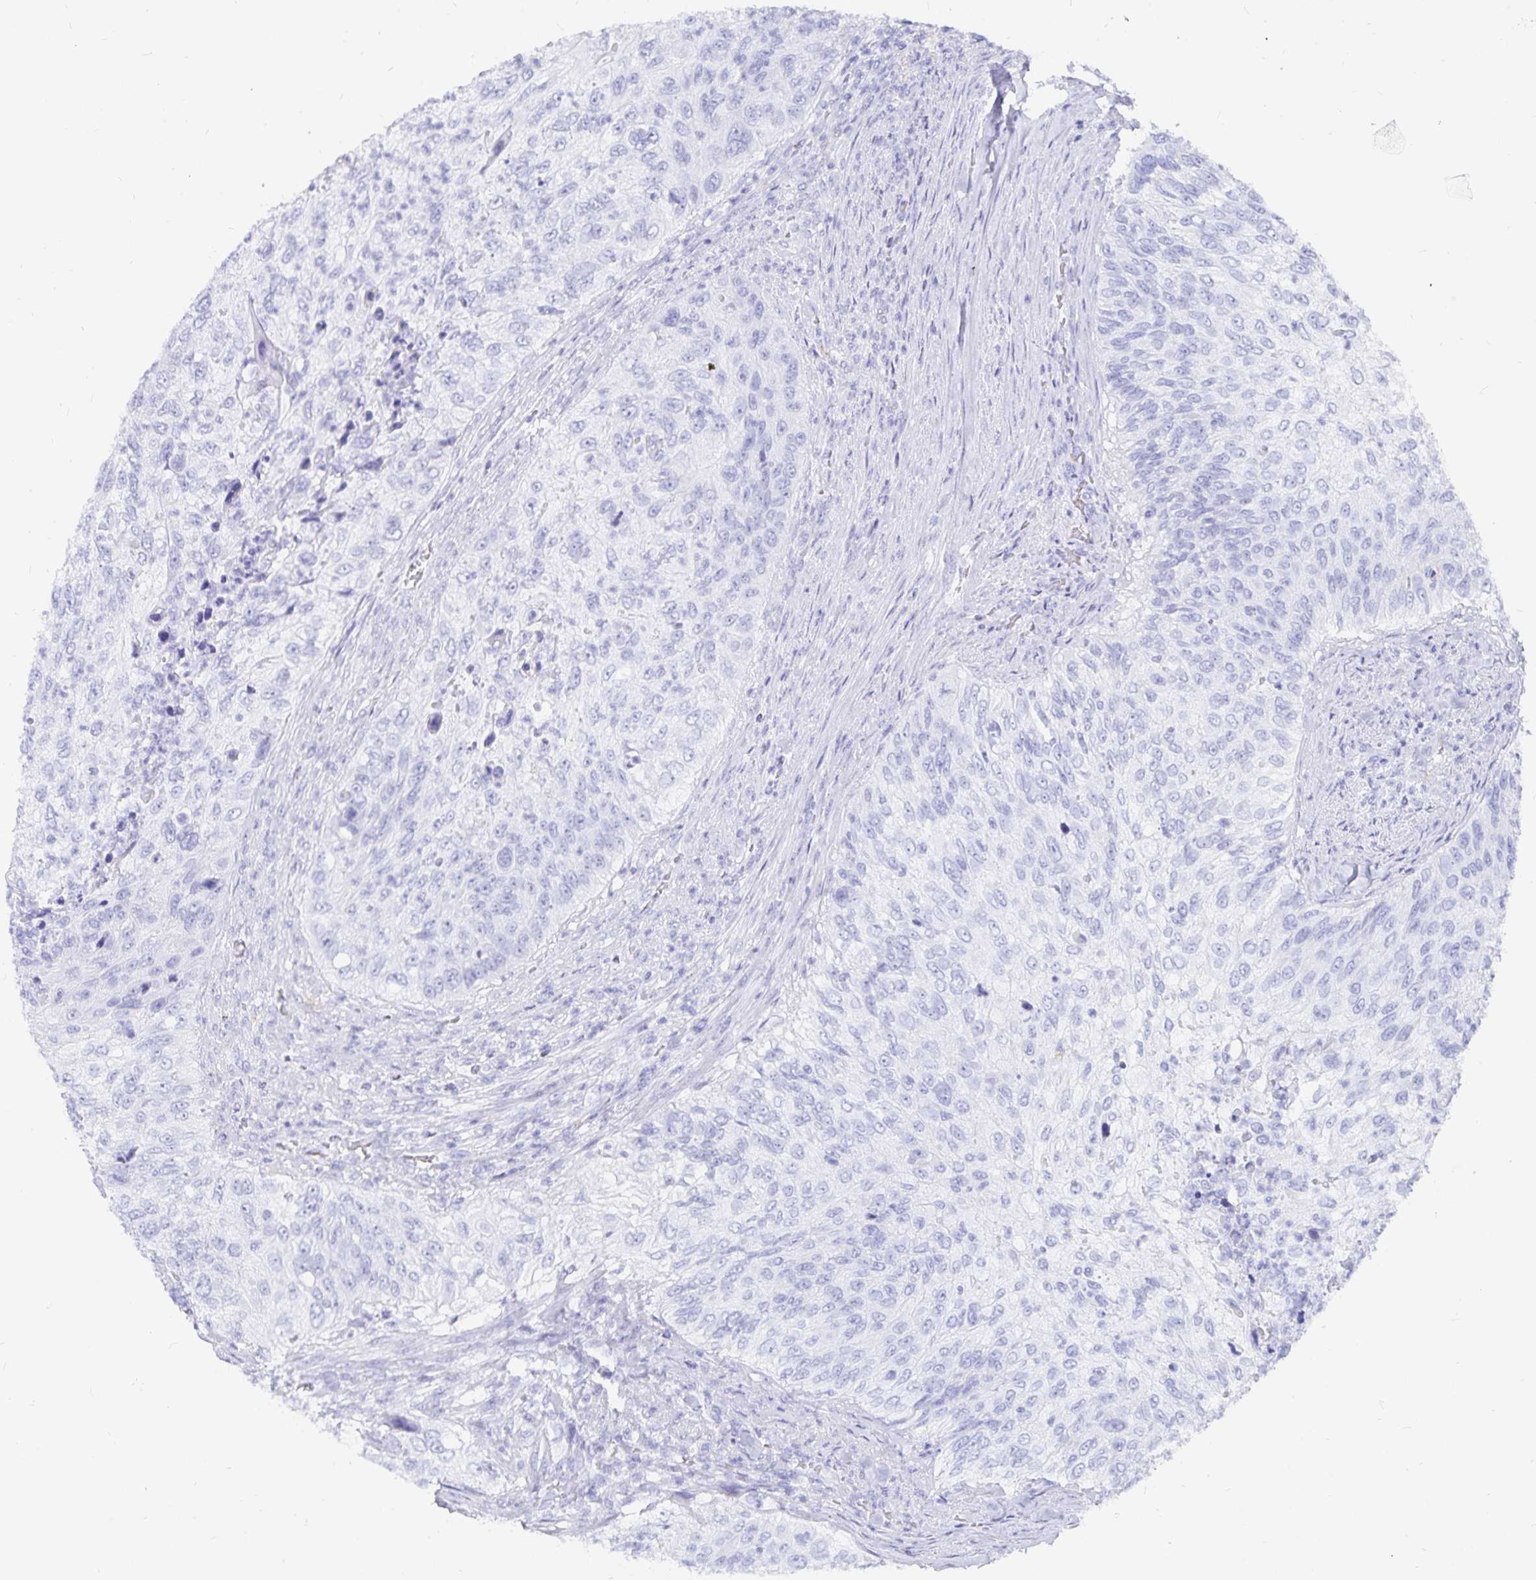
{"staining": {"intensity": "negative", "quantity": "none", "location": "none"}, "tissue": "urothelial cancer", "cell_type": "Tumor cells", "image_type": "cancer", "snomed": [{"axis": "morphology", "description": "Urothelial carcinoma, High grade"}, {"axis": "topography", "description": "Urinary bladder"}], "caption": "IHC micrograph of neoplastic tissue: urothelial cancer stained with DAB (3,3'-diaminobenzidine) reveals no significant protein expression in tumor cells.", "gene": "INSL5", "patient": {"sex": "female", "age": 60}}